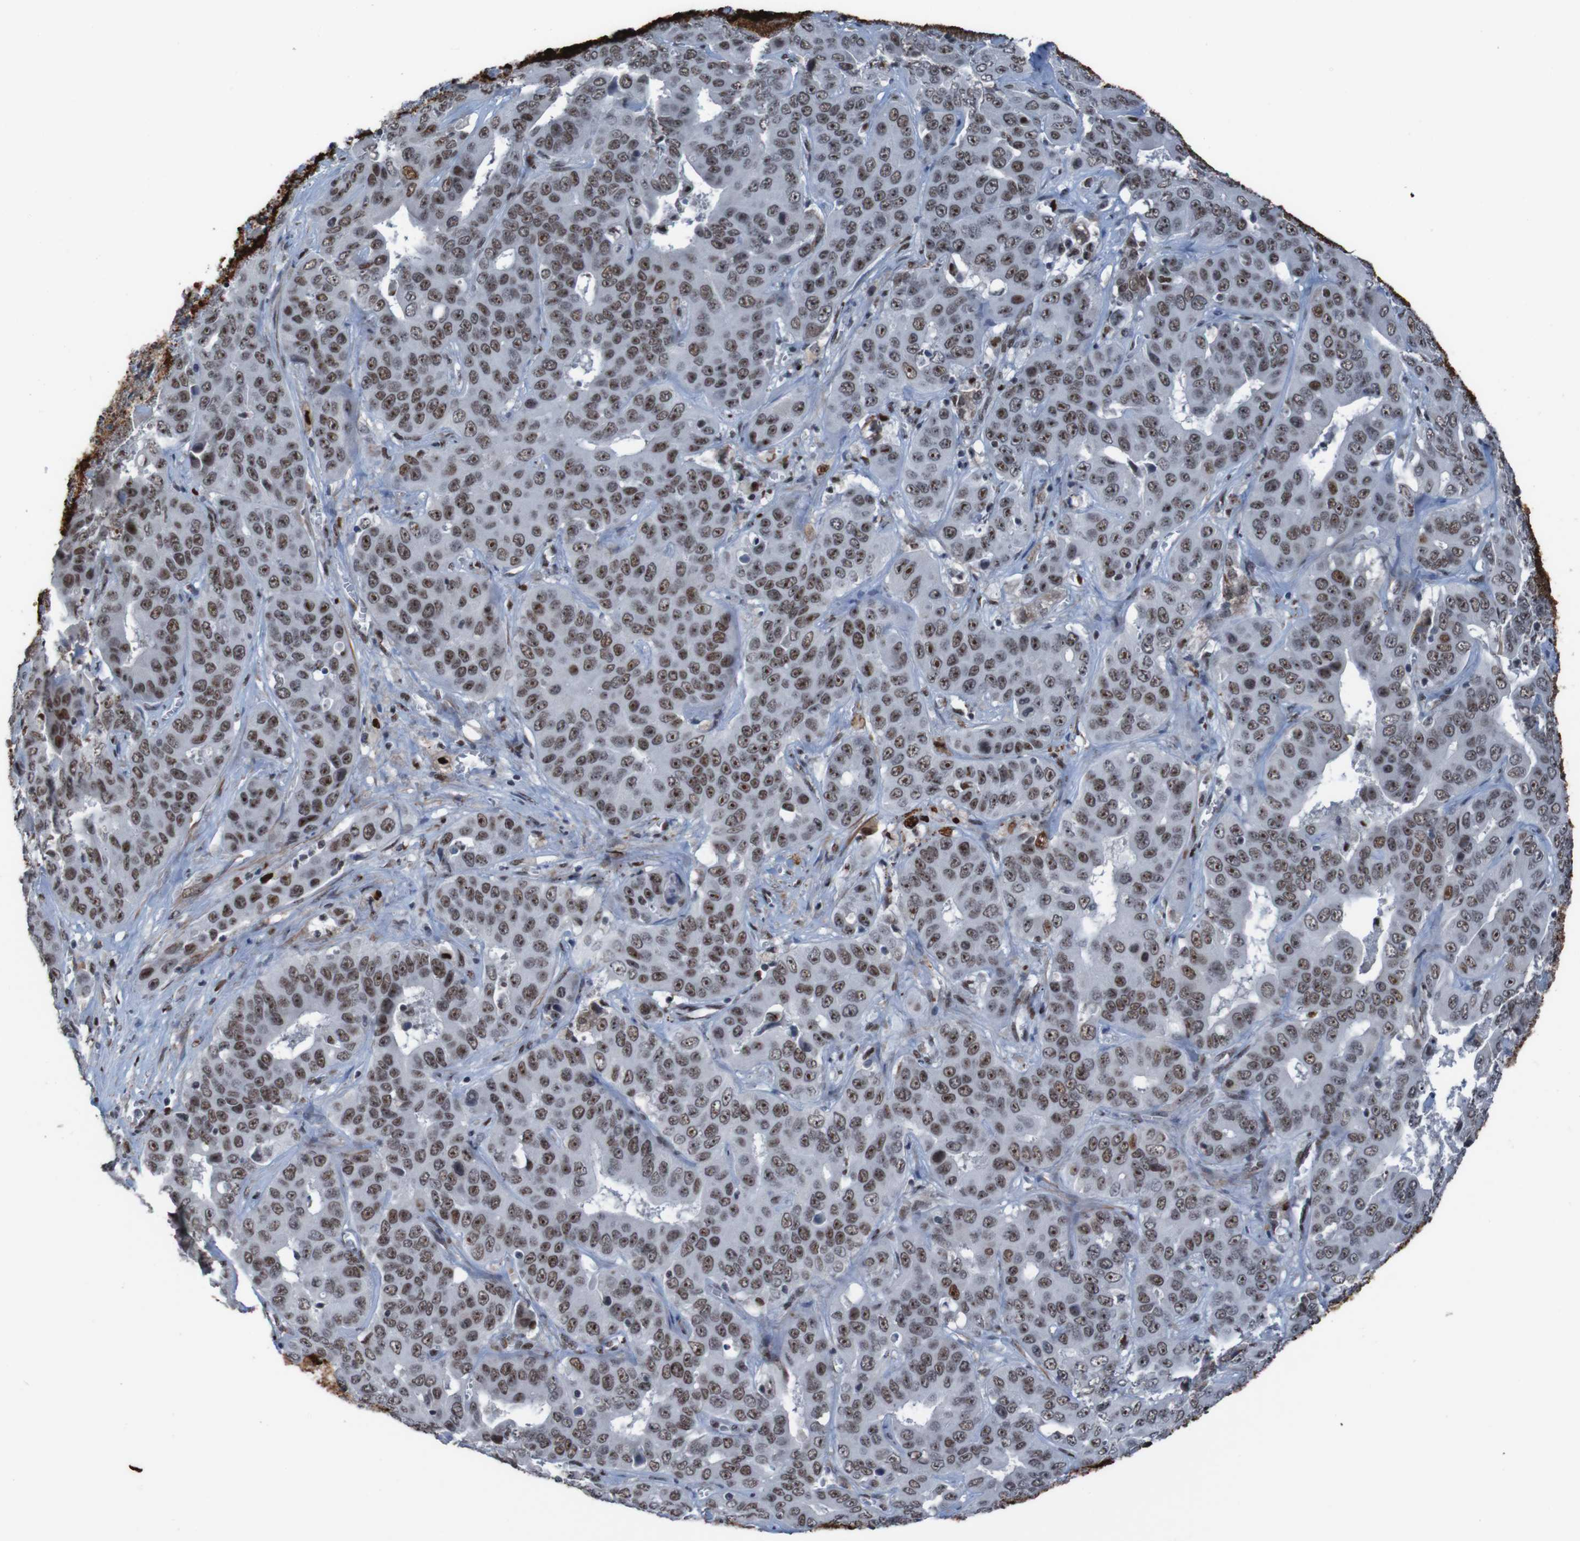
{"staining": {"intensity": "strong", "quantity": ">75%", "location": "nuclear"}, "tissue": "liver cancer", "cell_type": "Tumor cells", "image_type": "cancer", "snomed": [{"axis": "morphology", "description": "Cholangiocarcinoma"}, {"axis": "topography", "description": "Liver"}], "caption": "High-power microscopy captured an IHC micrograph of liver cancer, revealing strong nuclear positivity in about >75% of tumor cells.", "gene": "PHF2", "patient": {"sex": "female", "age": 52}}